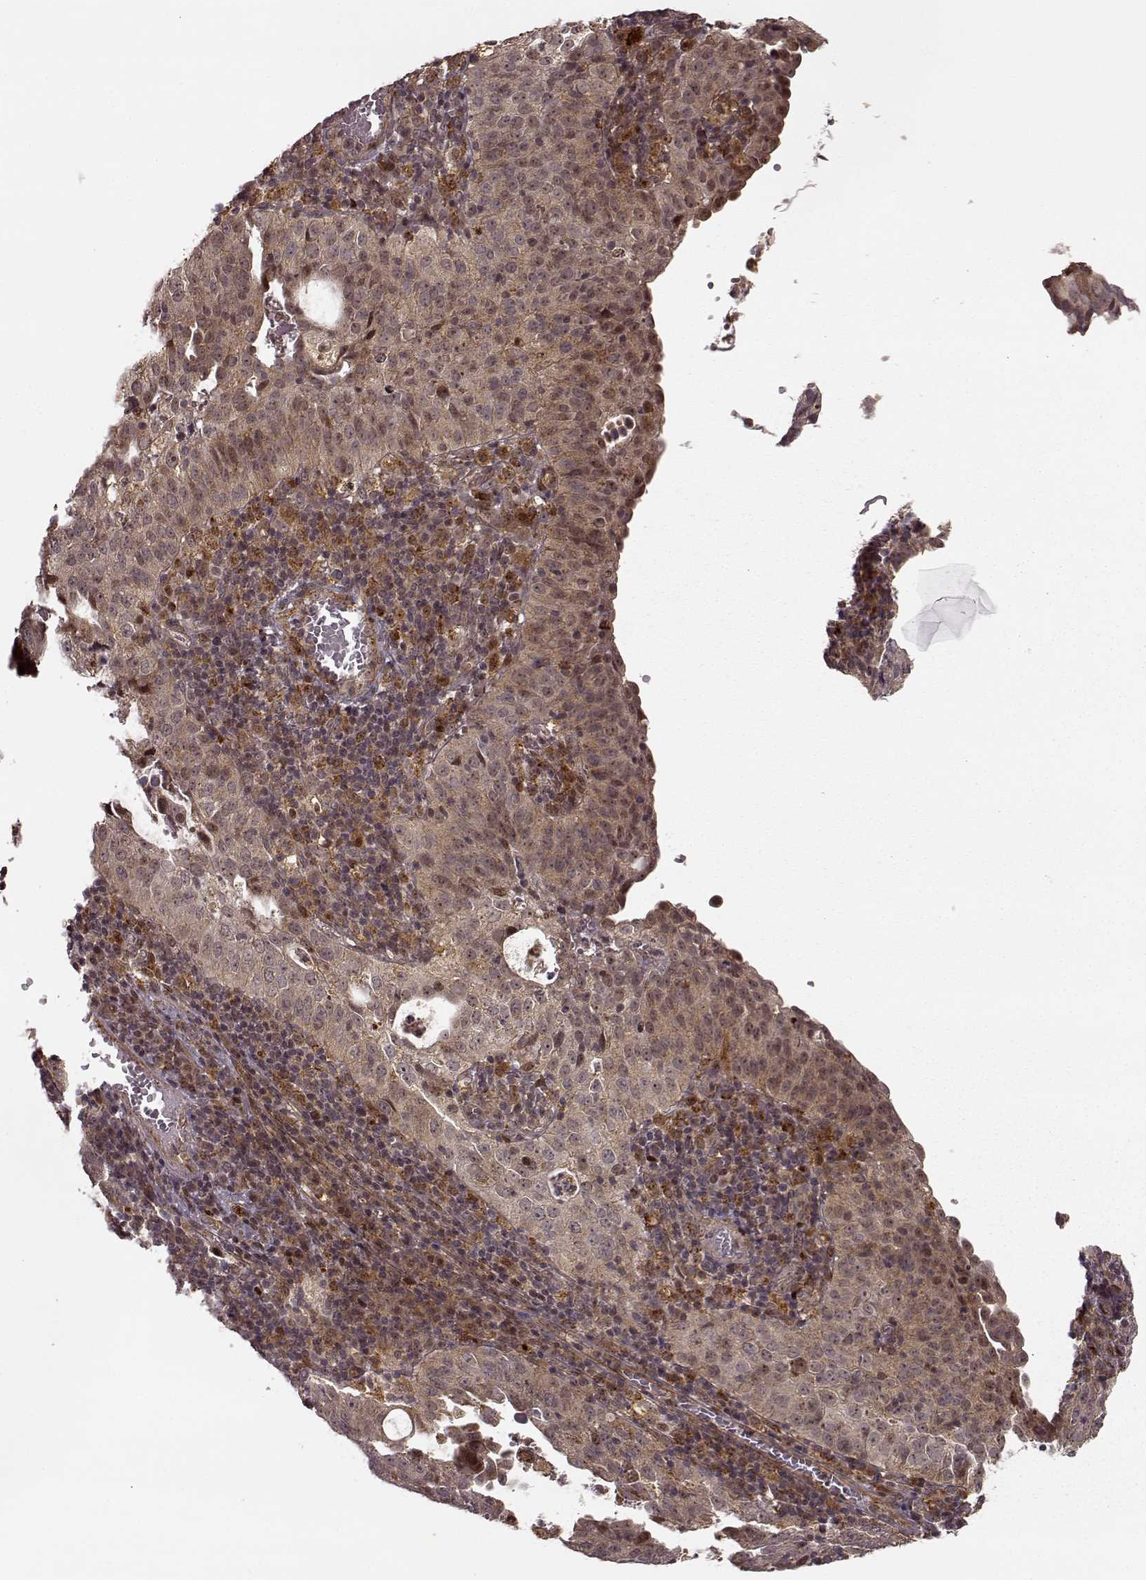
{"staining": {"intensity": "weak", "quantity": "25%-75%", "location": "cytoplasmic/membranous,nuclear"}, "tissue": "cervical cancer", "cell_type": "Tumor cells", "image_type": "cancer", "snomed": [{"axis": "morphology", "description": "Squamous cell carcinoma, NOS"}, {"axis": "topography", "description": "Cervix"}], "caption": "Squamous cell carcinoma (cervical) stained for a protein (brown) shows weak cytoplasmic/membranous and nuclear positive positivity in about 25%-75% of tumor cells.", "gene": "SLC12A9", "patient": {"sex": "female", "age": 39}}